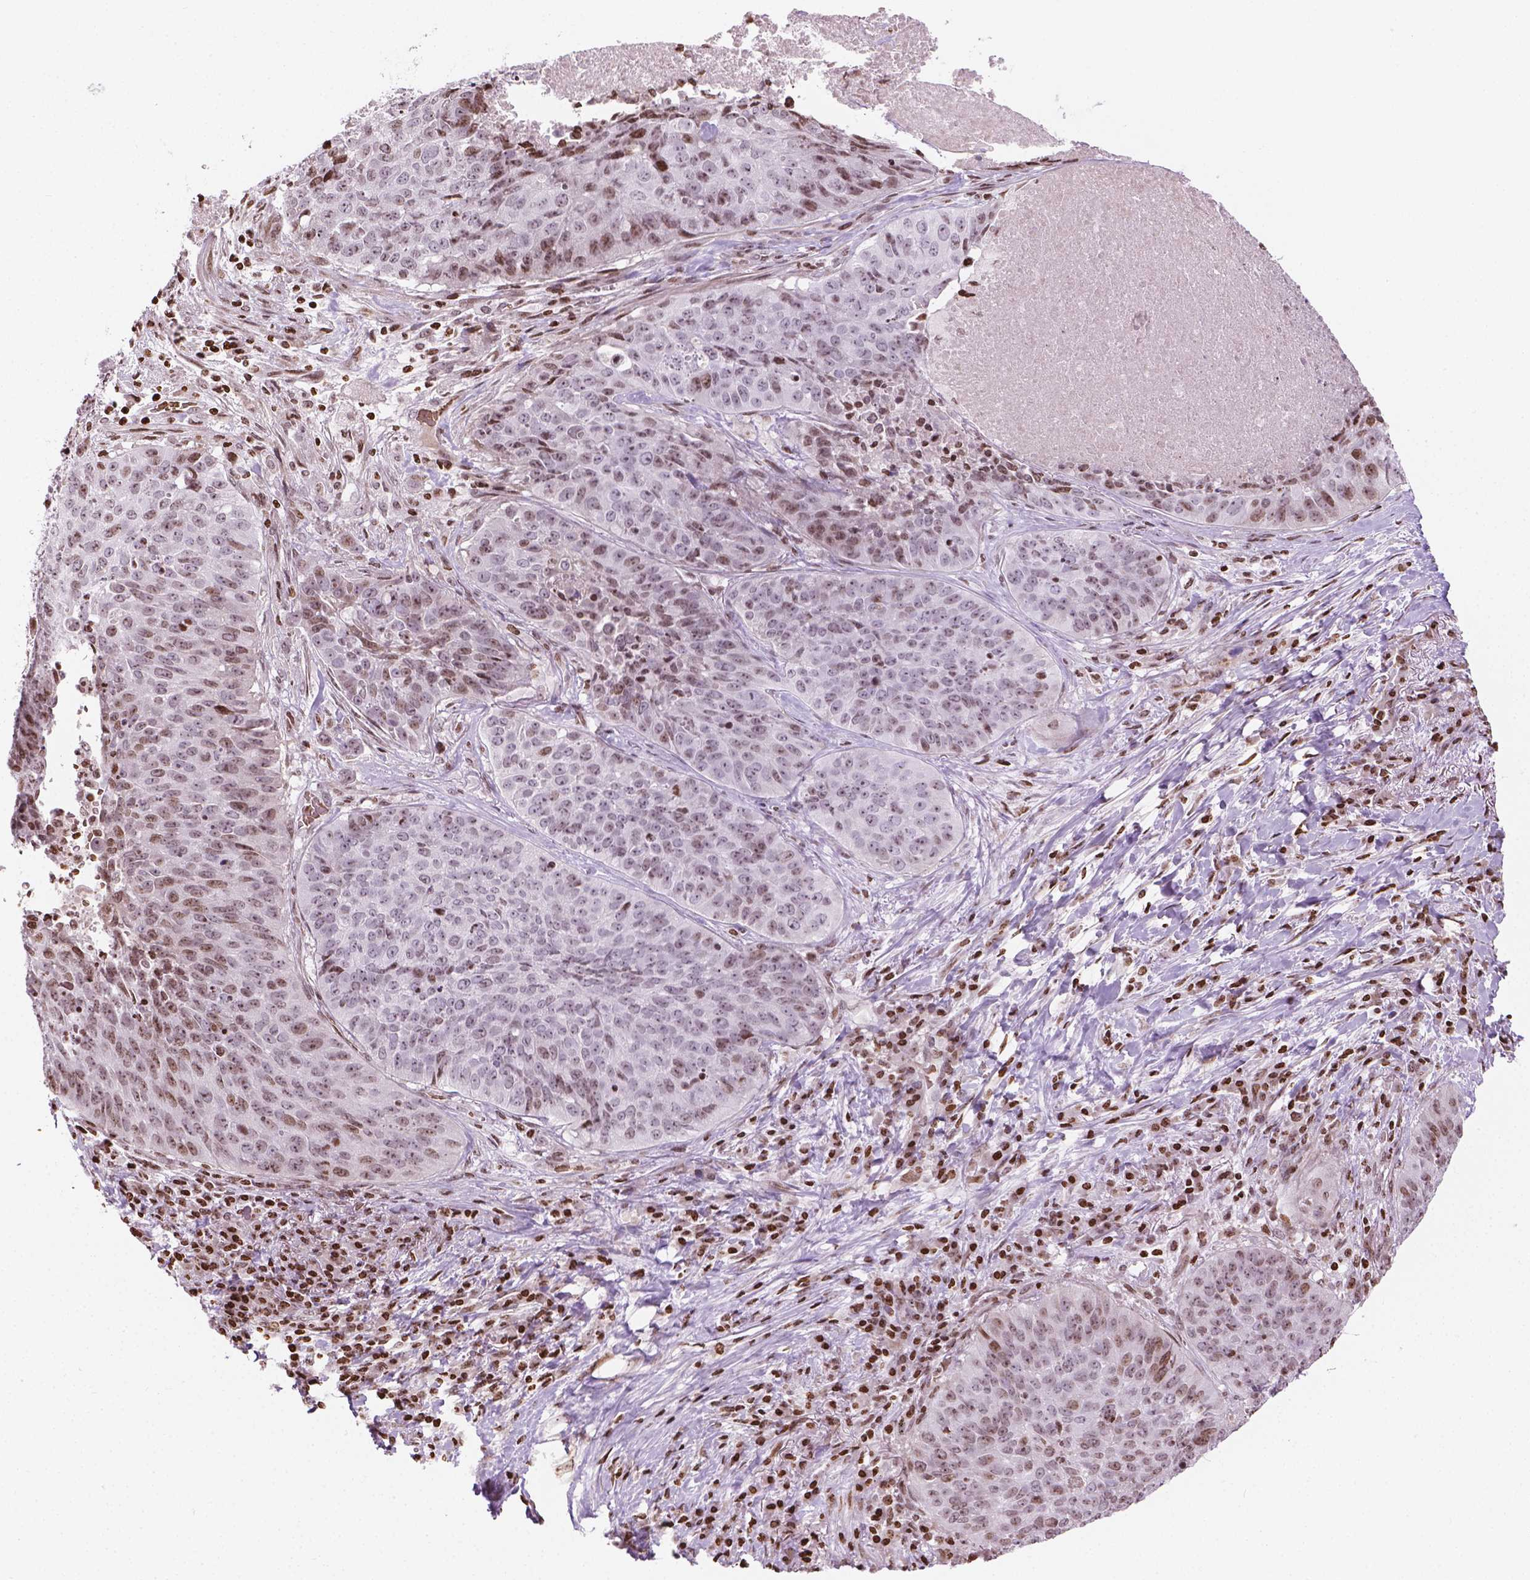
{"staining": {"intensity": "moderate", "quantity": "25%-75%", "location": "nuclear"}, "tissue": "lung cancer", "cell_type": "Tumor cells", "image_type": "cancer", "snomed": [{"axis": "morphology", "description": "Normal tissue, NOS"}, {"axis": "morphology", "description": "Squamous cell carcinoma, NOS"}, {"axis": "topography", "description": "Bronchus"}, {"axis": "topography", "description": "Lung"}], "caption": "Moderate nuclear expression for a protein is identified in approximately 25%-75% of tumor cells of squamous cell carcinoma (lung) using immunohistochemistry (IHC).", "gene": "PIP4K2A", "patient": {"sex": "male", "age": 64}}